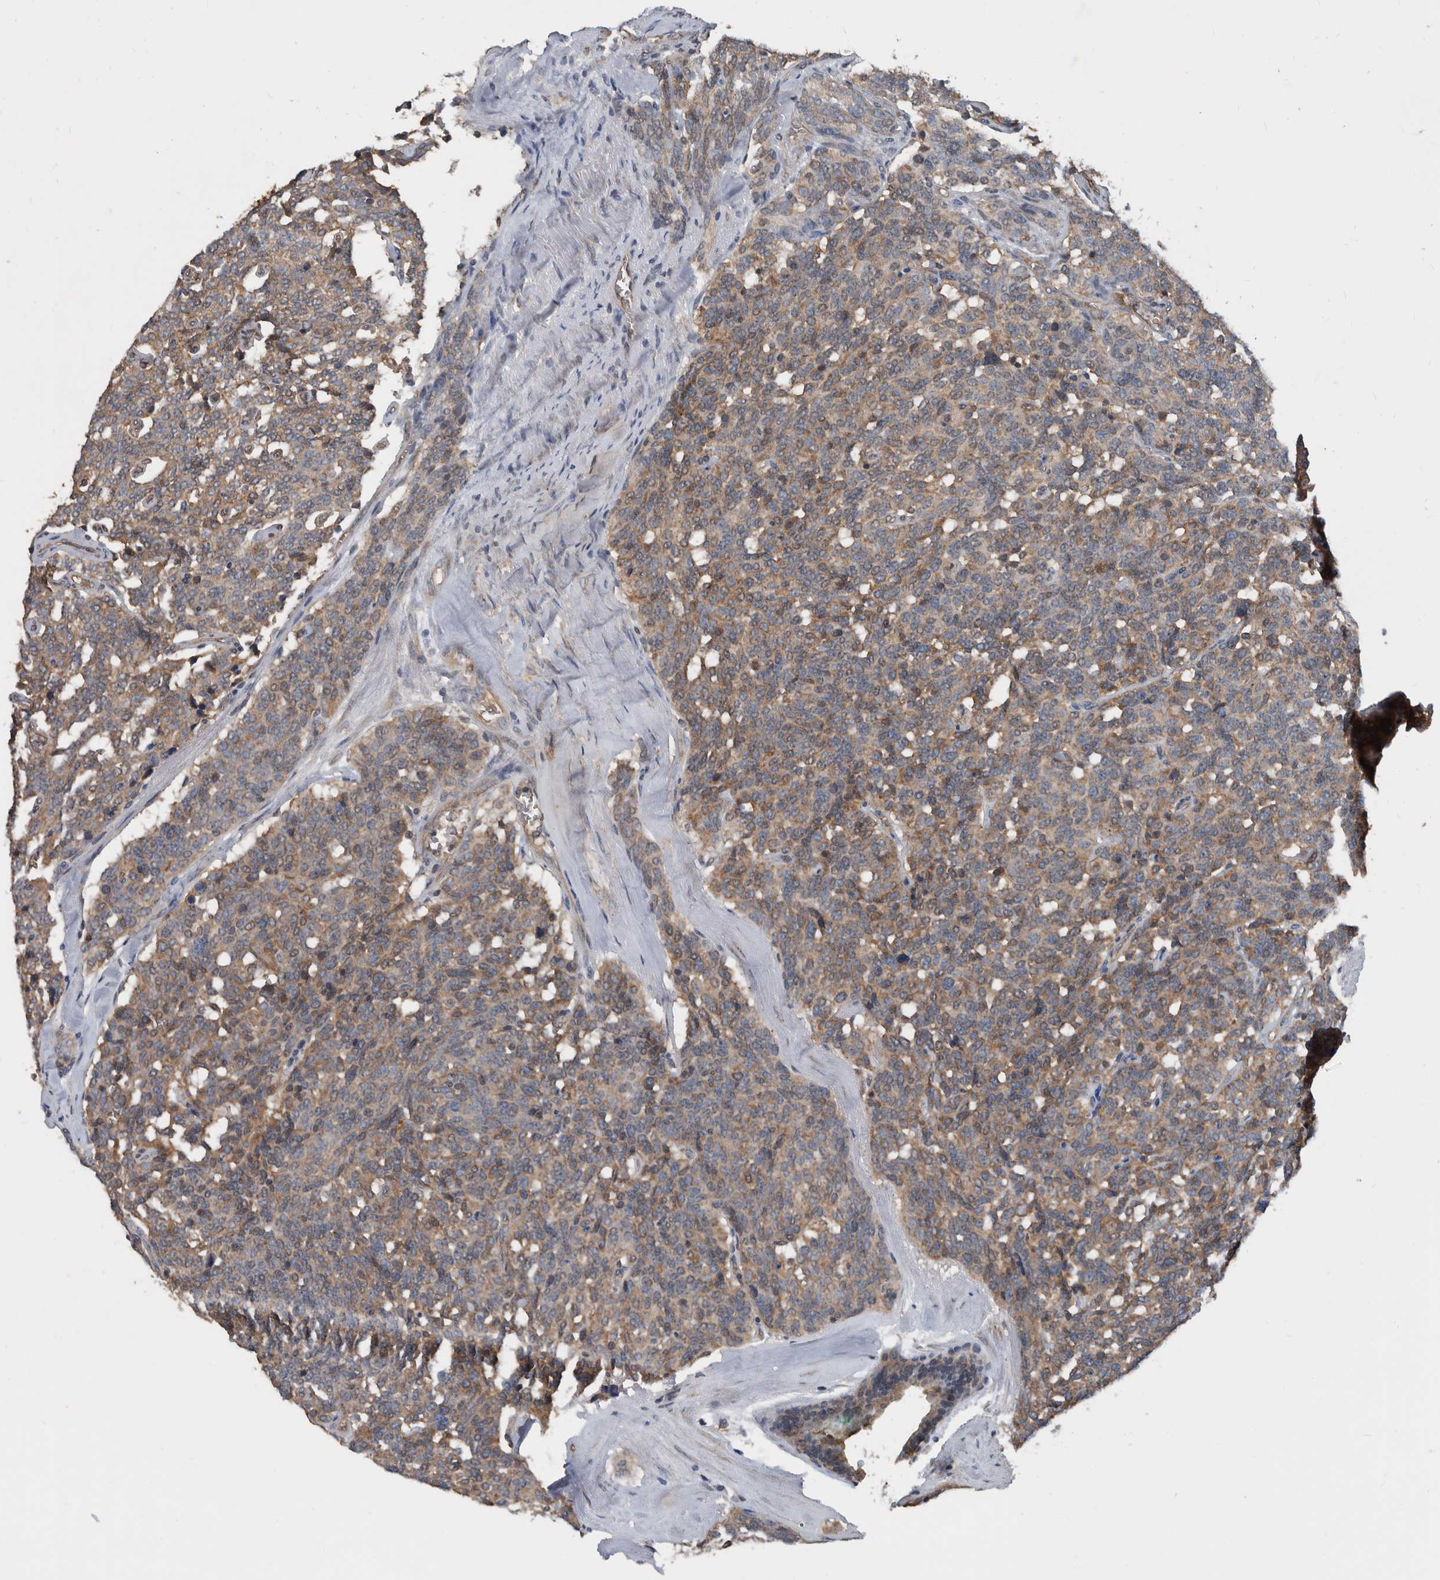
{"staining": {"intensity": "moderate", "quantity": ">75%", "location": "cytoplasmic/membranous"}, "tissue": "carcinoid", "cell_type": "Tumor cells", "image_type": "cancer", "snomed": [{"axis": "morphology", "description": "Carcinoid, malignant, NOS"}, {"axis": "topography", "description": "Lung"}], "caption": "IHC histopathology image of neoplastic tissue: human carcinoid stained using immunohistochemistry (IHC) demonstrates medium levels of moderate protein expression localized specifically in the cytoplasmic/membranous of tumor cells, appearing as a cytoplasmic/membranous brown color.", "gene": "AFAP1", "patient": {"sex": "female", "age": 46}}